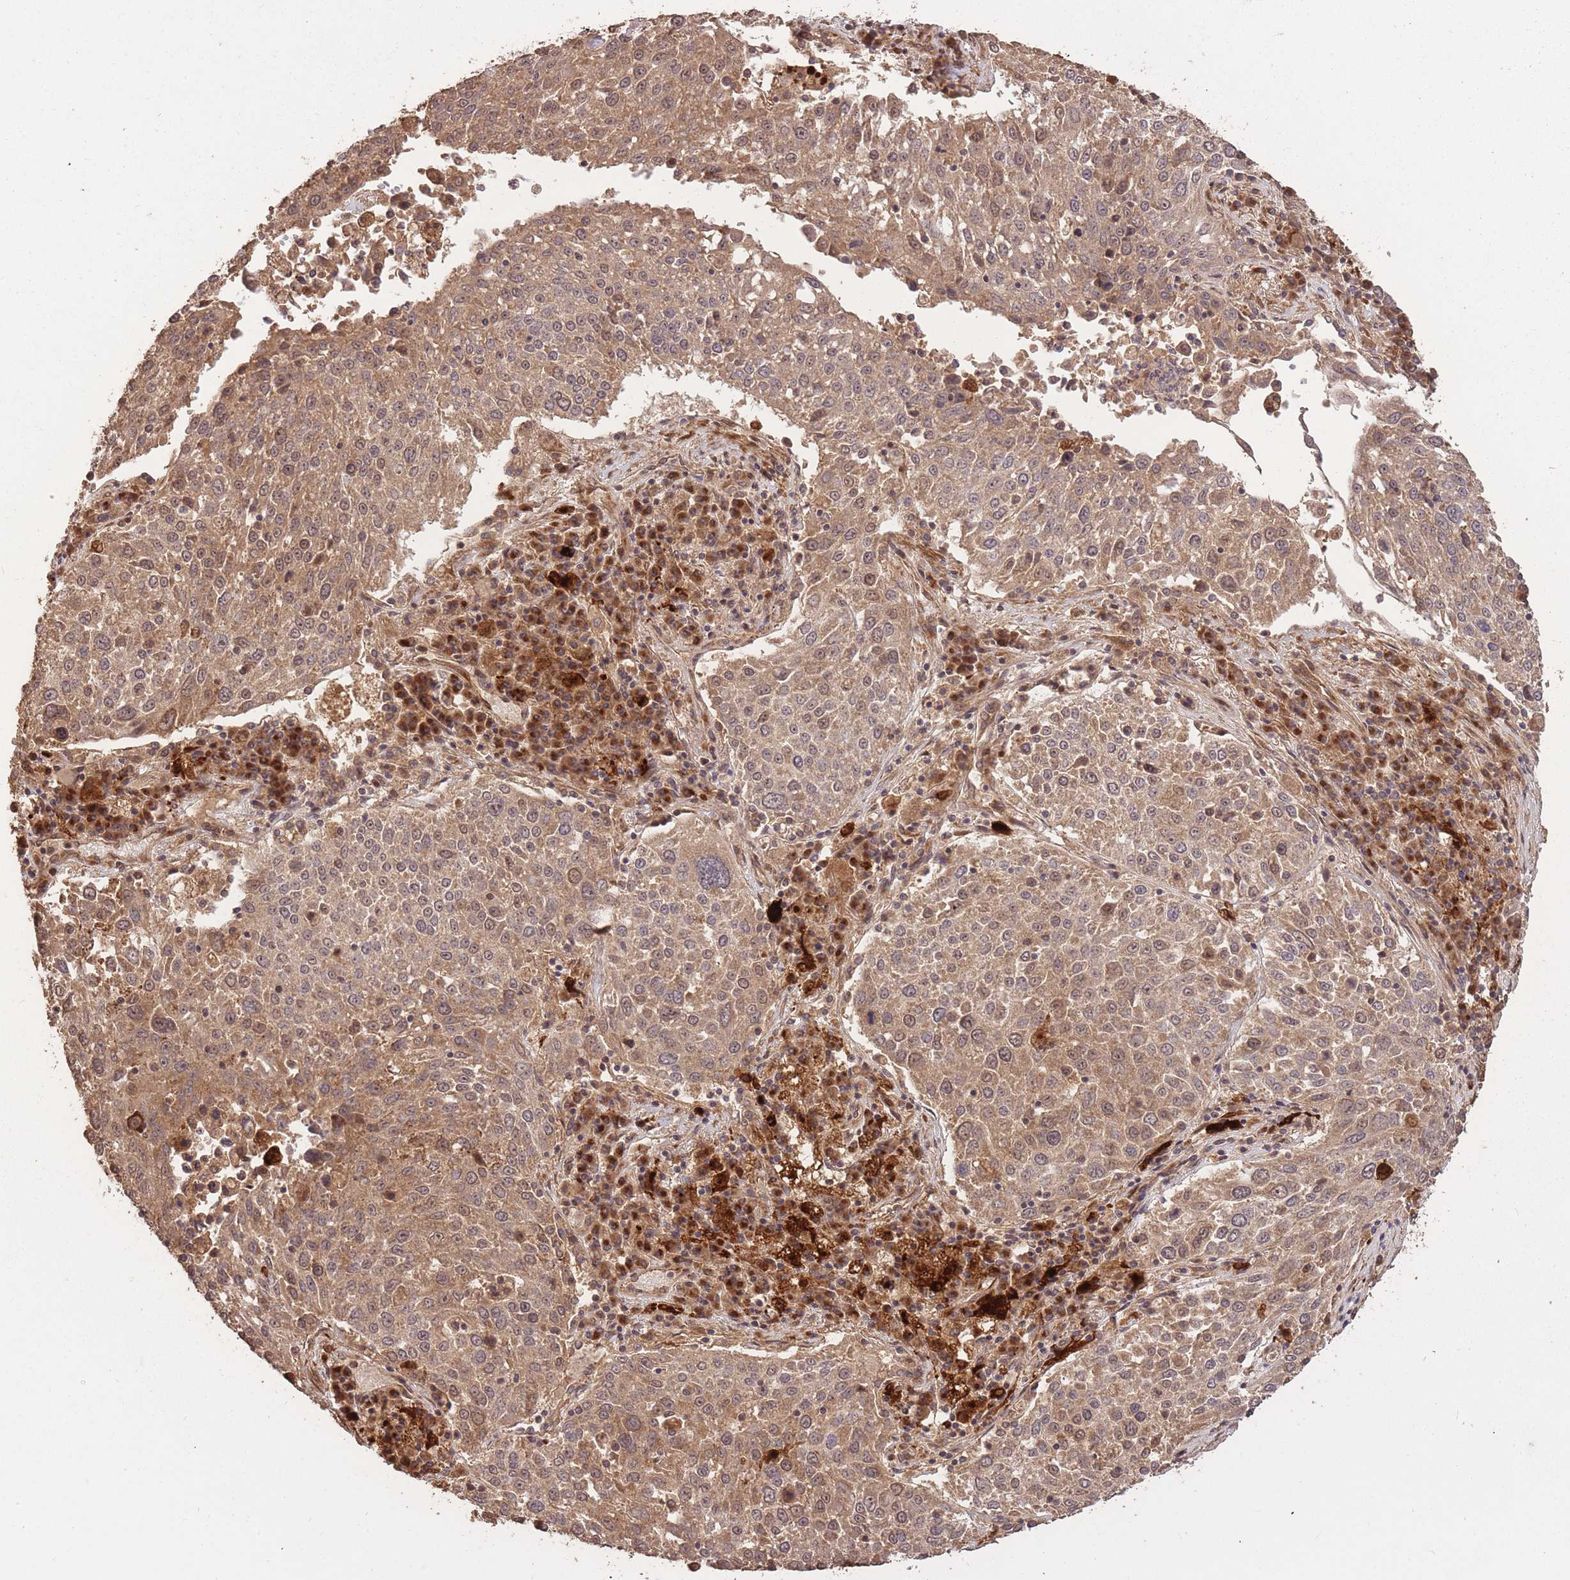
{"staining": {"intensity": "moderate", "quantity": ">75%", "location": "cytoplasmic/membranous,nuclear"}, "tissue": "lung cancer", "cell_type": "Tumor cells", "image_type": "cancer", "snomed": [{"axis": "morphology", "description": "Squamous cell carcinoma, NOS"}, {"axis": "topography", "description": "Lung"}], "caption": "Moderate cytoplasmic/membranous and nuclear staining for a protein is seen in approximately >75% of tumor cells of lung cancer using immunohistochemistry (IHC).", "gene": "ERBB3", "patient": {"sex": "male", "age": 65}}